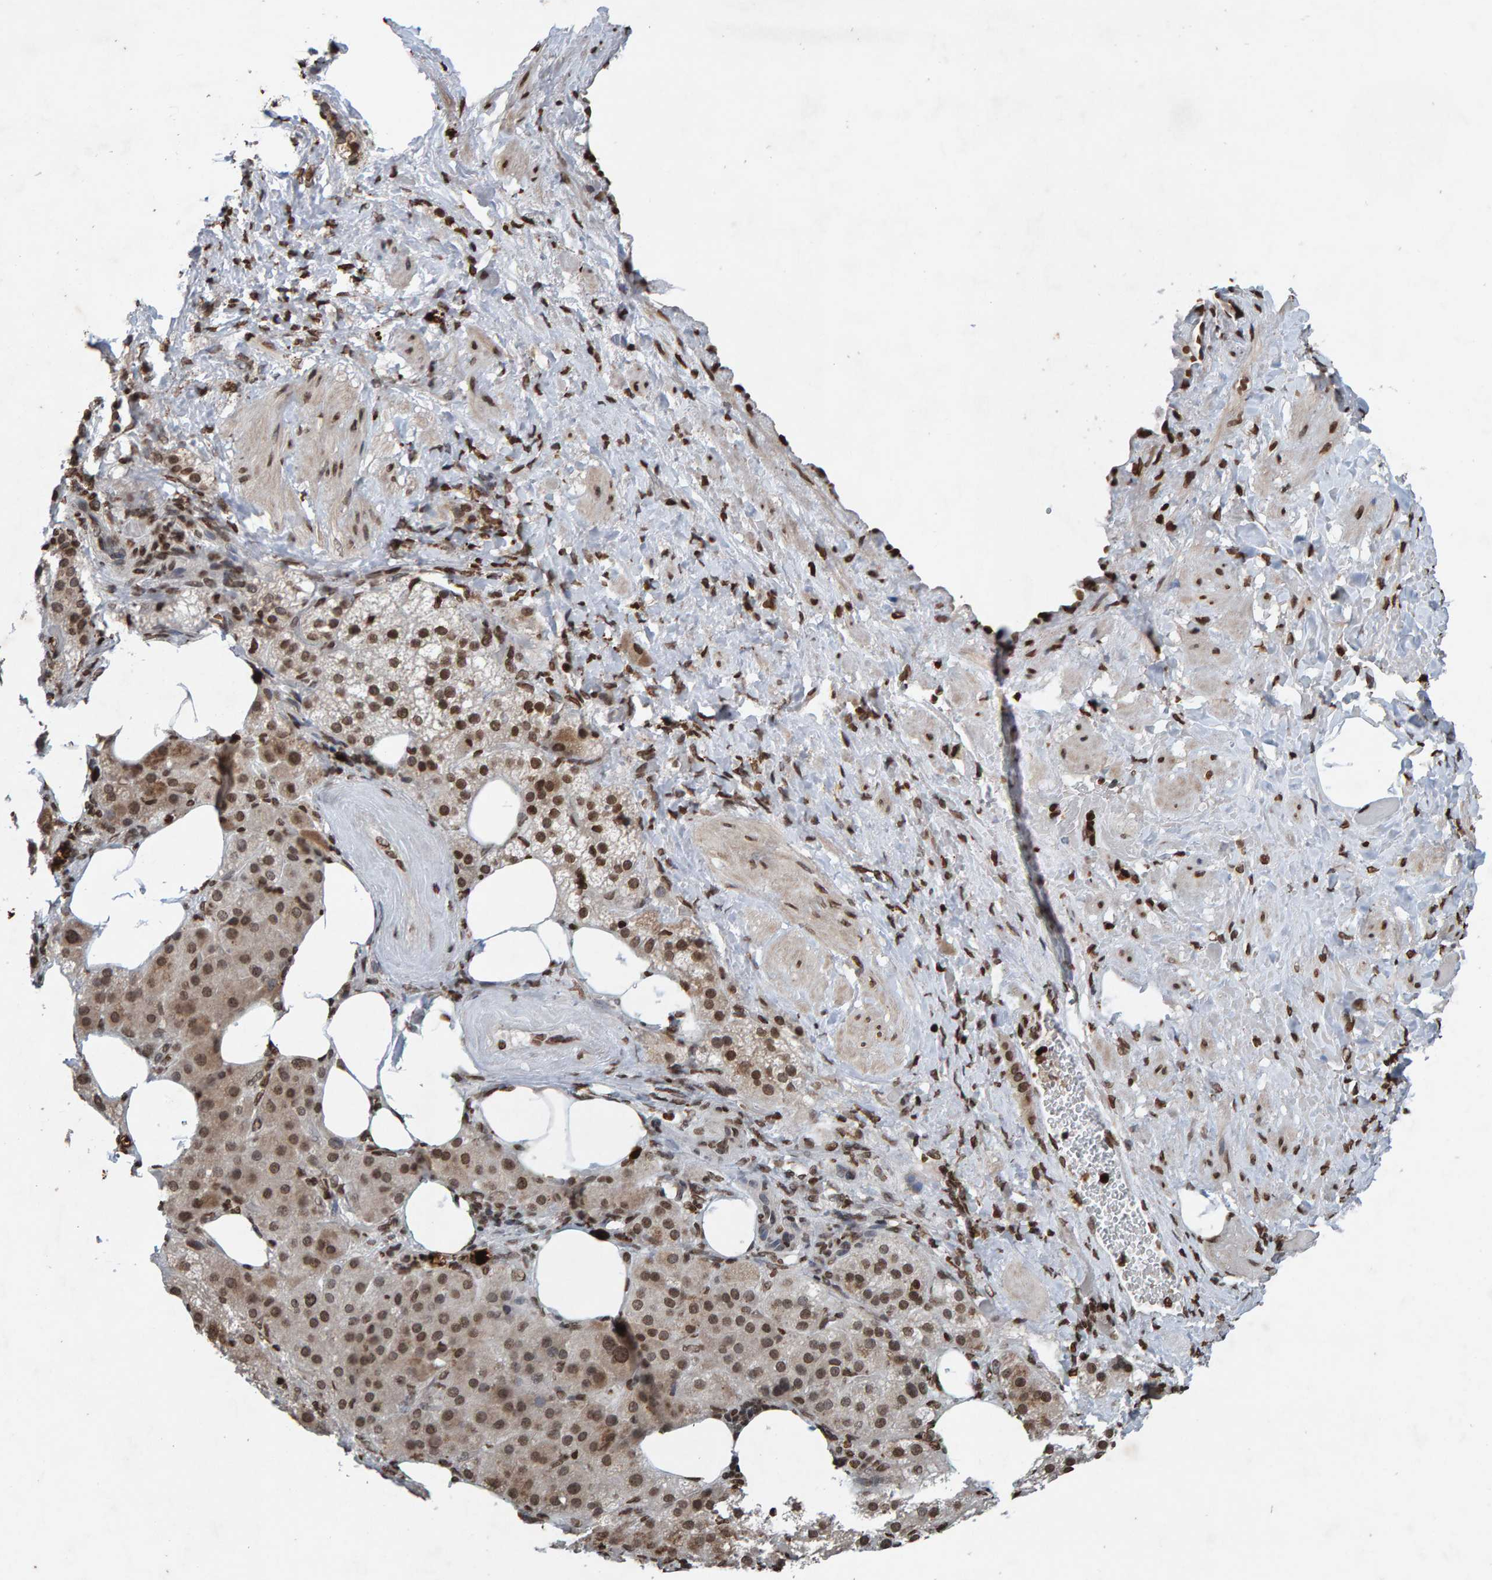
{"staining": {"intensity": "moderate", "quantity": ">75%", "location": "cytoplasmic/membranous,nuclear"}, "tissue": "adrenal gland", "cell_type": "Glandular cells", "image_type": "normal", "snomed": [{"axis": "morphology", "description": "Normal tissue, NOS"}, {"axis": "topography", "description": "Adrenal gland"}], "caption": "Immunohistochemical staining of normal human adrenal gland demonstrates medium levels of moderate cytoplasmic/membranous,nuclear expression in approximately >75% of glandular cells. (DAB (3,3'-diaminobenzidine) = brown stain, brightfield microscopy at high magnification).", "gene": "H2AZ1", "patient": {"sex": "female", "age": 59}}